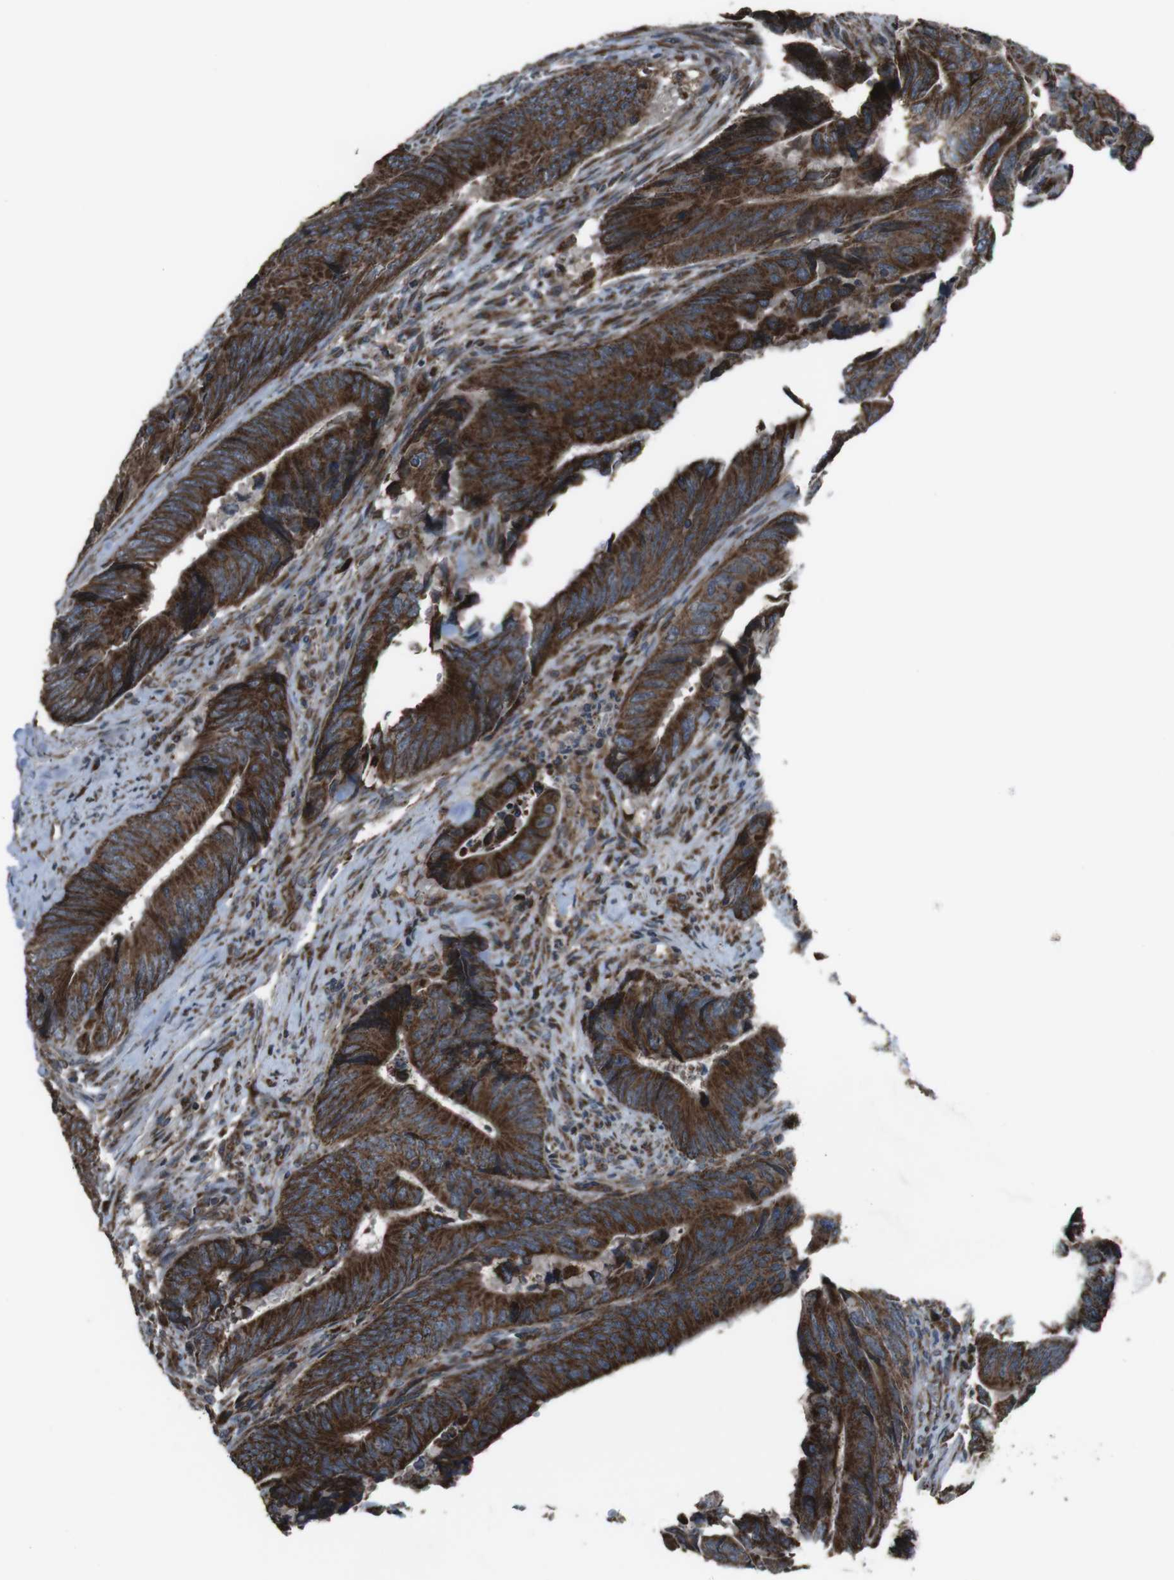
{"staining": {"intensity": "strong", "quantity": ">75%", "location": "cytoplasmic/membranous"}, "tissue": "colorectal cancer", "cell_type": "Tumor cells", "image_type": "cancer", "snomed": [{"axis": "morphology", "description": "Normal tissue, NOS"}, {"axis": "morphology", "description": "Adenocarcinoma, NOS"}, {"axis": "topography", "description": "Colon"}], "caption": "Immunohistochemistry (IHC) of human colorectal cancer (adenocarcinoma) exhibits high levels of strong cytoplasmic/membranous positivity in approximately >75% of tumor cells.", "gene": "GIMAP8", "patient": {"sex": "male", "age": 56}}